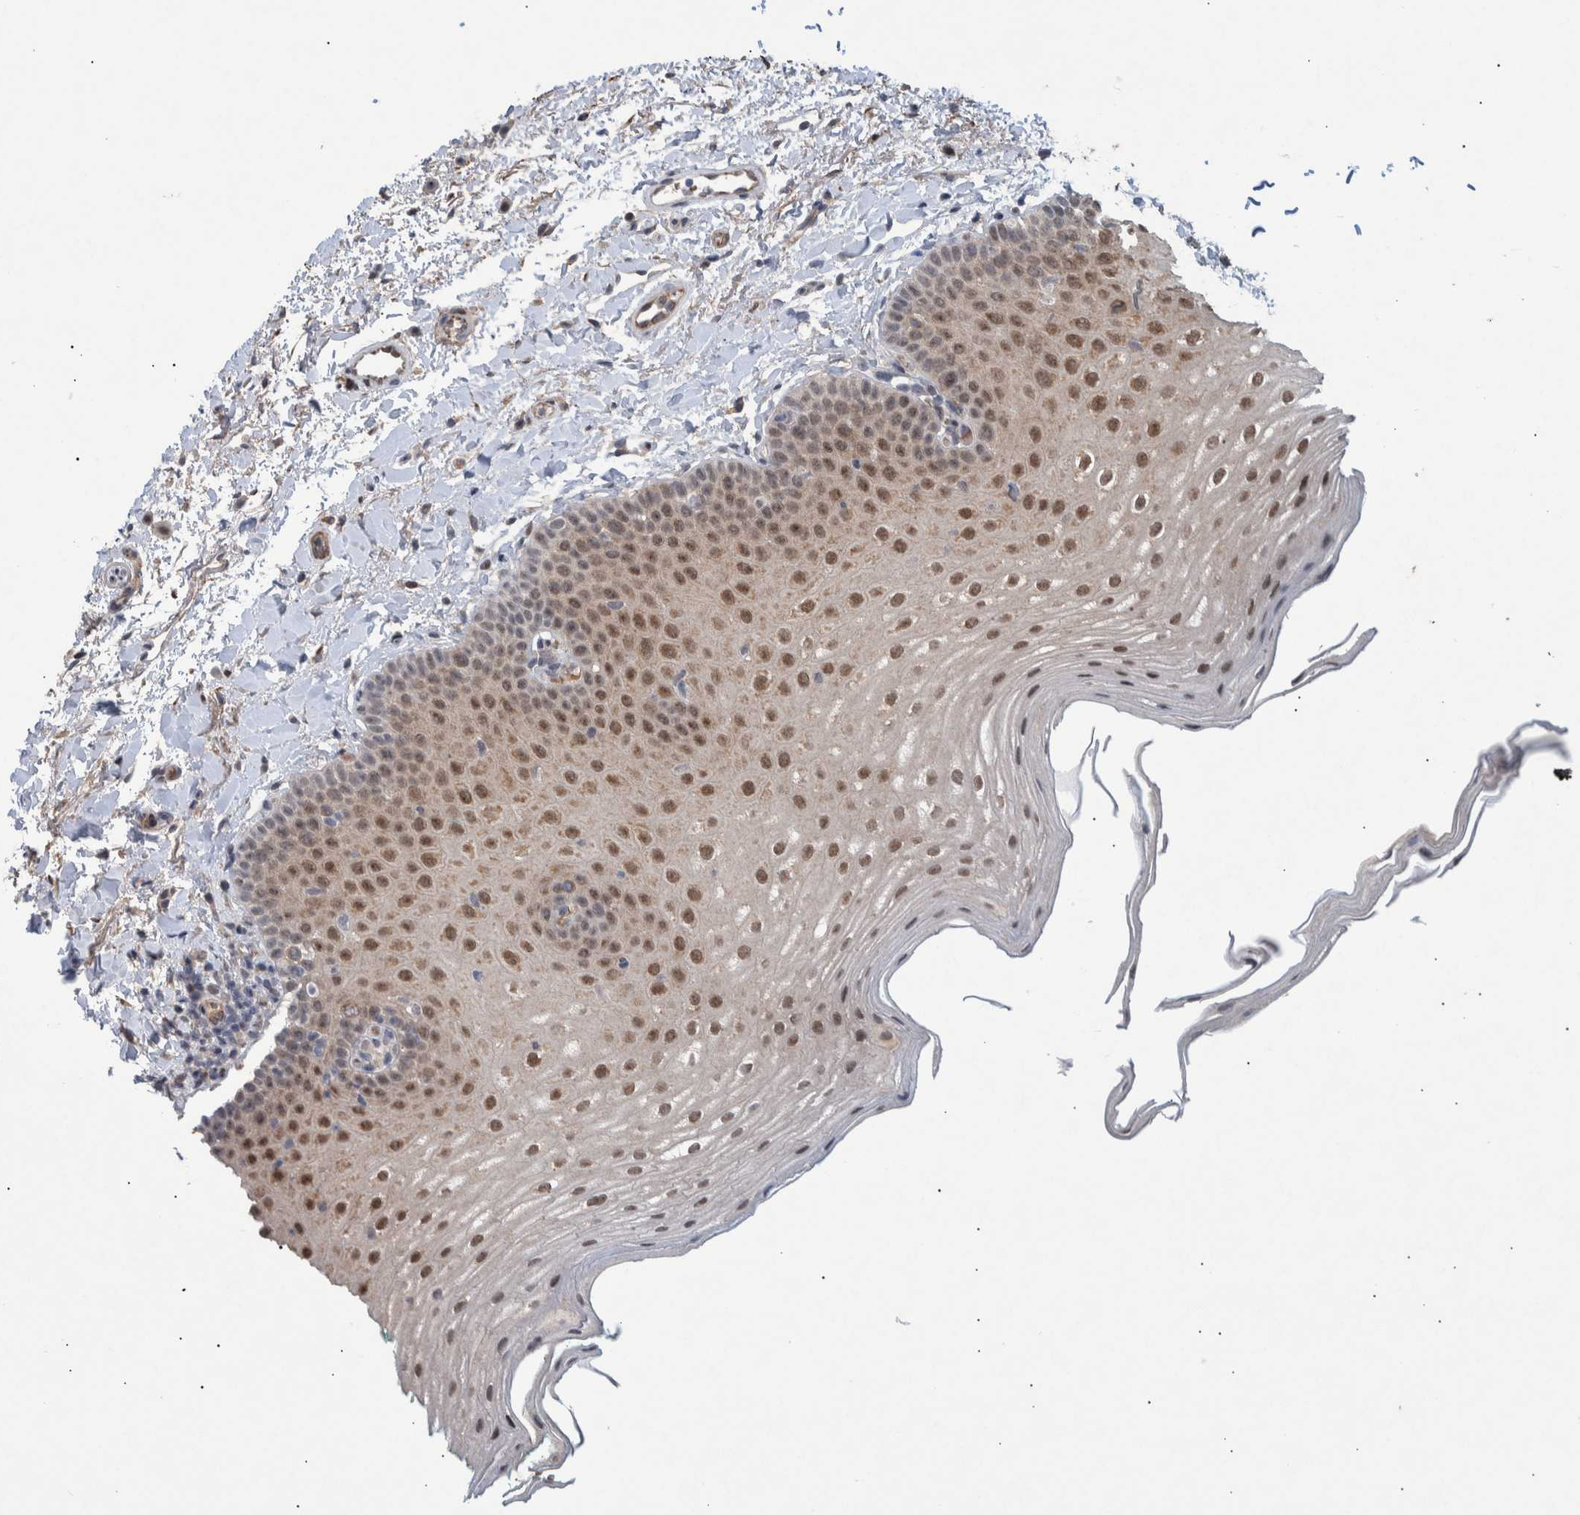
{"staining": {"intensity": "moderate", "quantity": ">75%", "location": "nuclear"}, "tissue": "oral mucosa", "cell_type": "Squamous epithelial cells", "image_type": "normal", "snomed": [{"axis": "morphology", "description": "Normal tissue, NOS"}, {"axis": "topography", "description": "Skin"}, {"axis": "topography", "description": "Oral tissue"}], "caption": "An immunohistochemistry (IHC) photomicrograph of unremarkable tissue is shown. Protein staining in brown highlights moderate nuclear positivity in oral mucosa within squamous epithelial cells.", "gene": "ESRP1", "patient": {"sex": "male", "age": 84}}